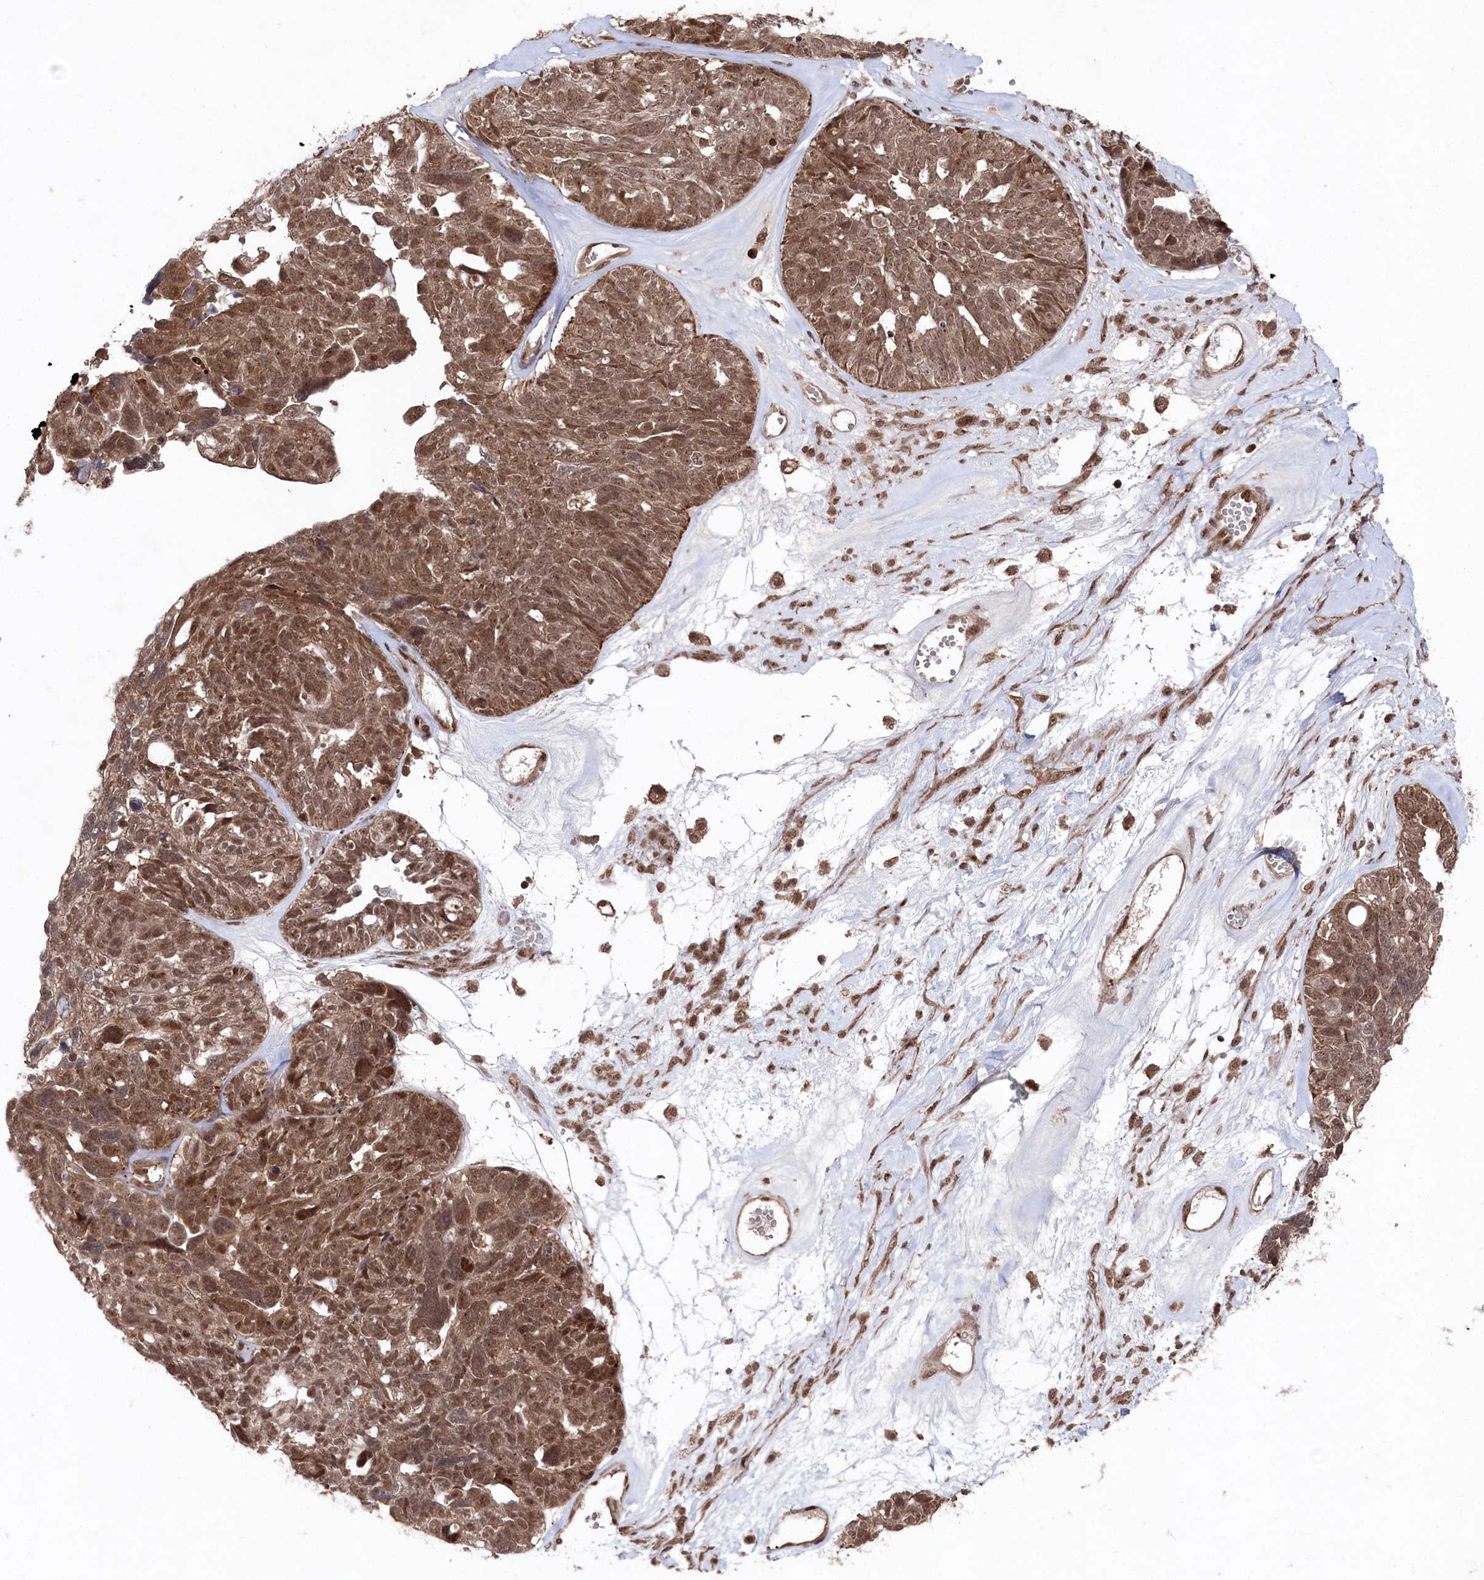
{"staining": {"intensity": "moderate", "quantity": ">75%", "location": "nuclear"}, "tissue": "ovarian cancer", "cell_type": "Tumor cells", "image_type": "cancer", "snomed": [{"axis": "morphology", "description": "Cystadenocarcinoma, serous, NOS"}, {"axis": "topography", "description": "Ovary"}], "caption": "The micrograph displays a brown stain indicating the presence of a protein in the nuclear of tumor cells in ovarian cancer (serous cystadenocarcinoma).", "gene": "BORCS7", "patient": {"sex": "female", "age": 79}}